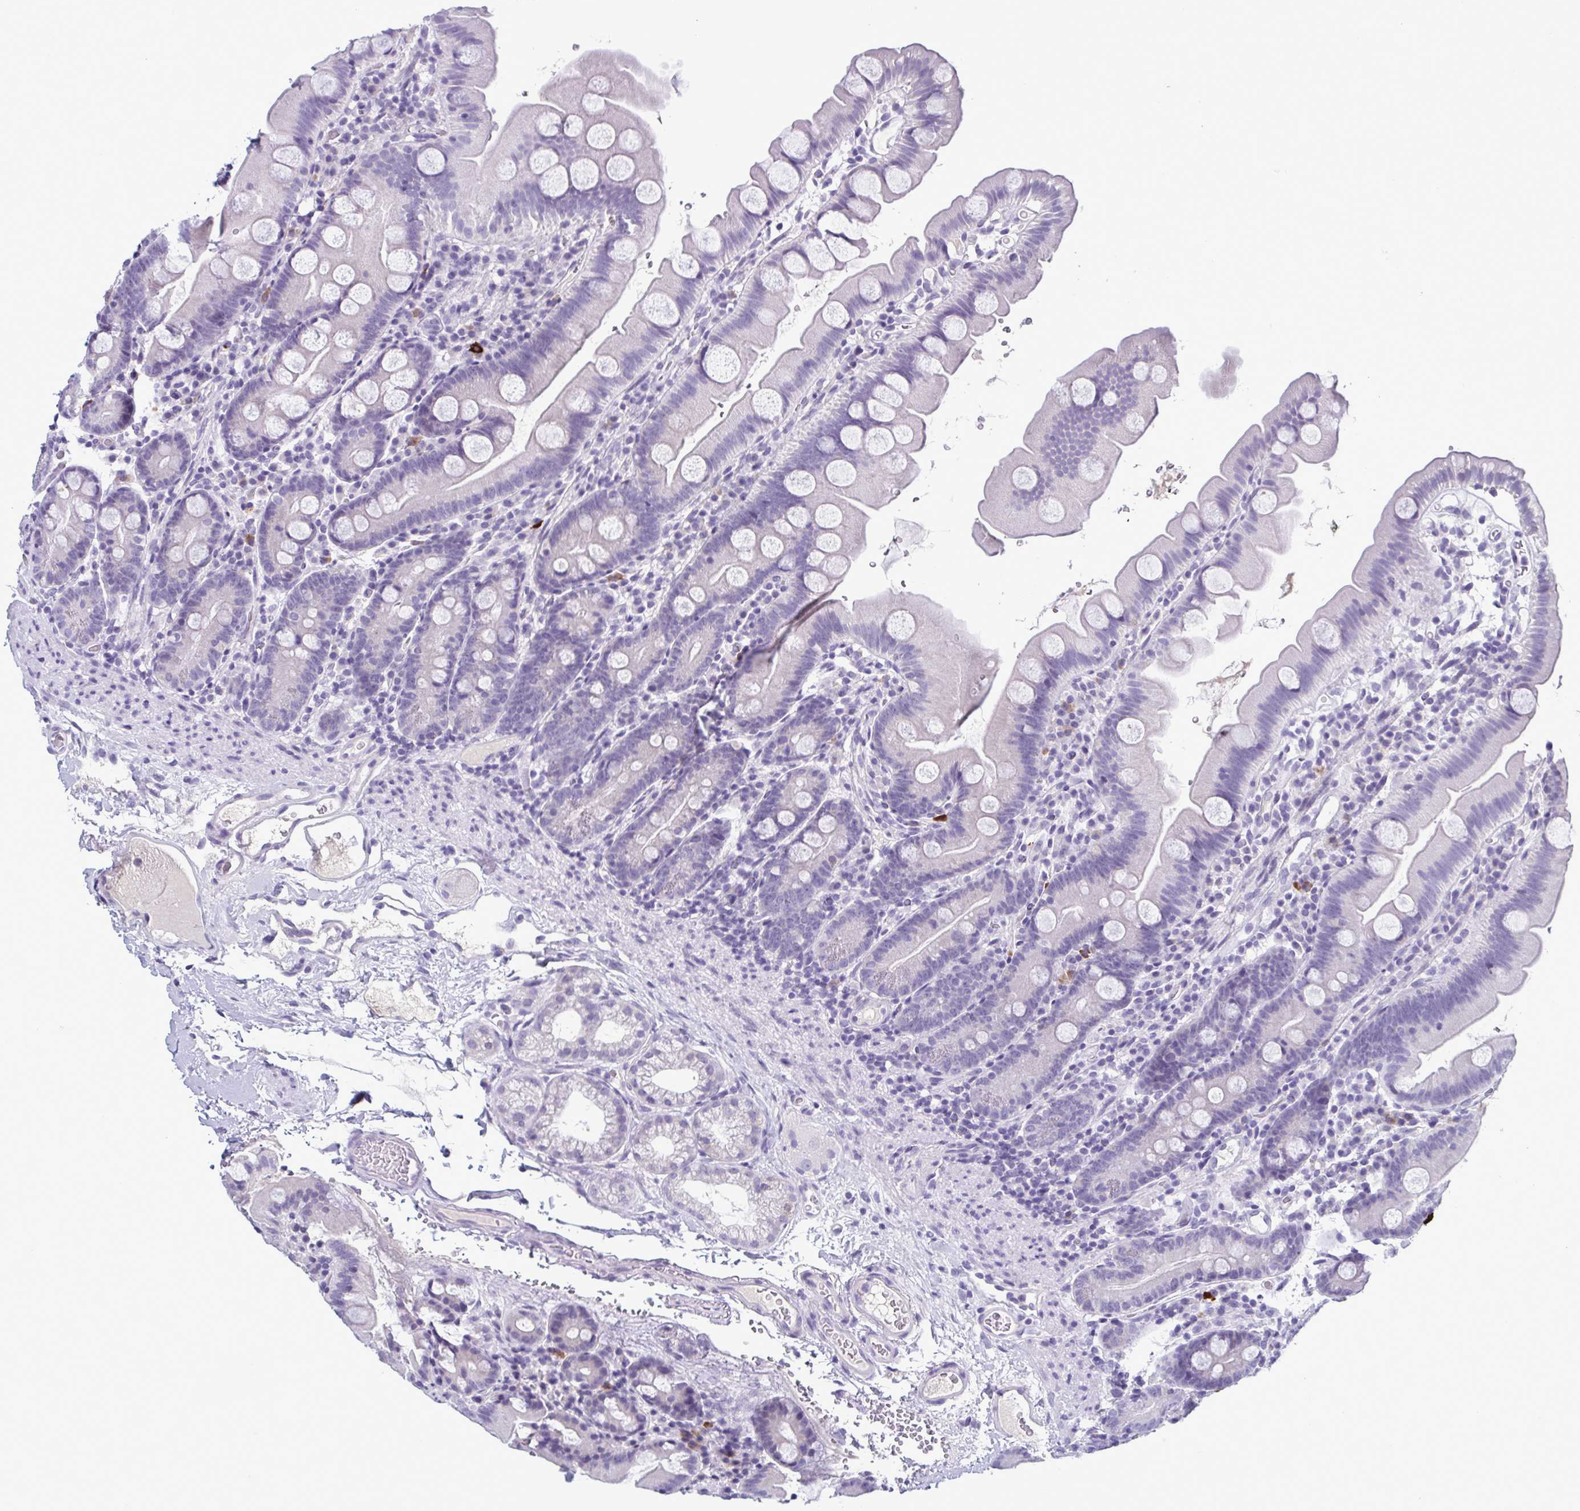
{"staining": {"intensity": "negative", "quantity": "none", "location": "none"}, "tissue": "small intestine", "cell_type": "Glandular cells", "image_type": "normal", "snomed": [{"axis": "morphology", "description": "Normal tissue, NOS"}, {"axis": "topography", "description": "Small intestine"}], "caption": "Small intestine was stained to show a protein in brown. There is no significant positivity in glandular cells. (IHC, brightfield microscopy, high magnification).", "gene": "INAFM1", "patient": {"sex": "female", "age": 68}}